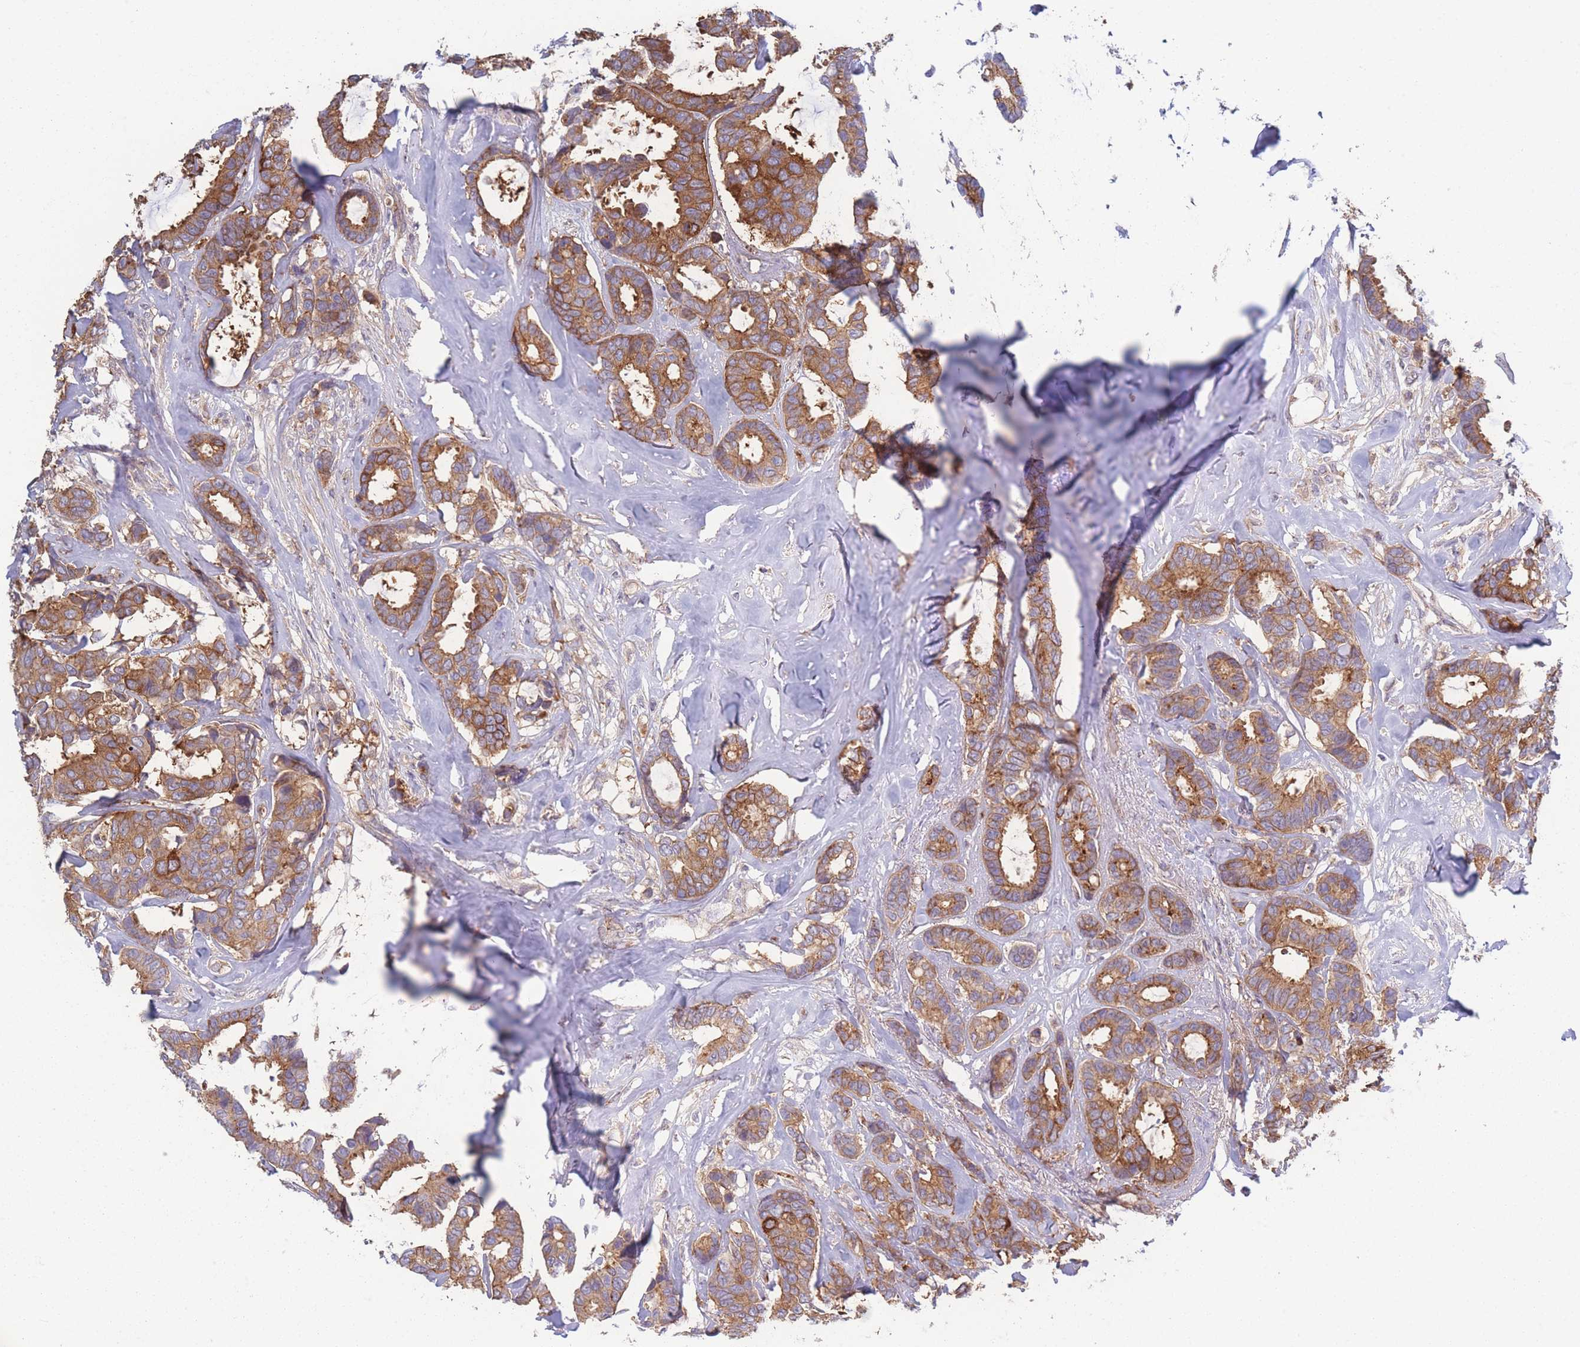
{"staining": {"intensity": "moderate", "quantity": ">75%", "location": "cytoplasmic/membranous"}, "tissue": "breast cancer", "cell_type": "Tumor cells", "image_type": "cancer", "snomed": [{"axis": "morphology", "description": "Duct carcinoma"}, {"axis": "topography", "description": "Breast"}], "caption": "IHC histopathology image of human intraductal carcinoma (breast) stained for a protein (brown), which shows medium levels of moderate cytoplasmic/membranous expression in about >75% of tumor cells.", "gene": "STEAP3", "patient": {"sex": "female", "age": 87}}